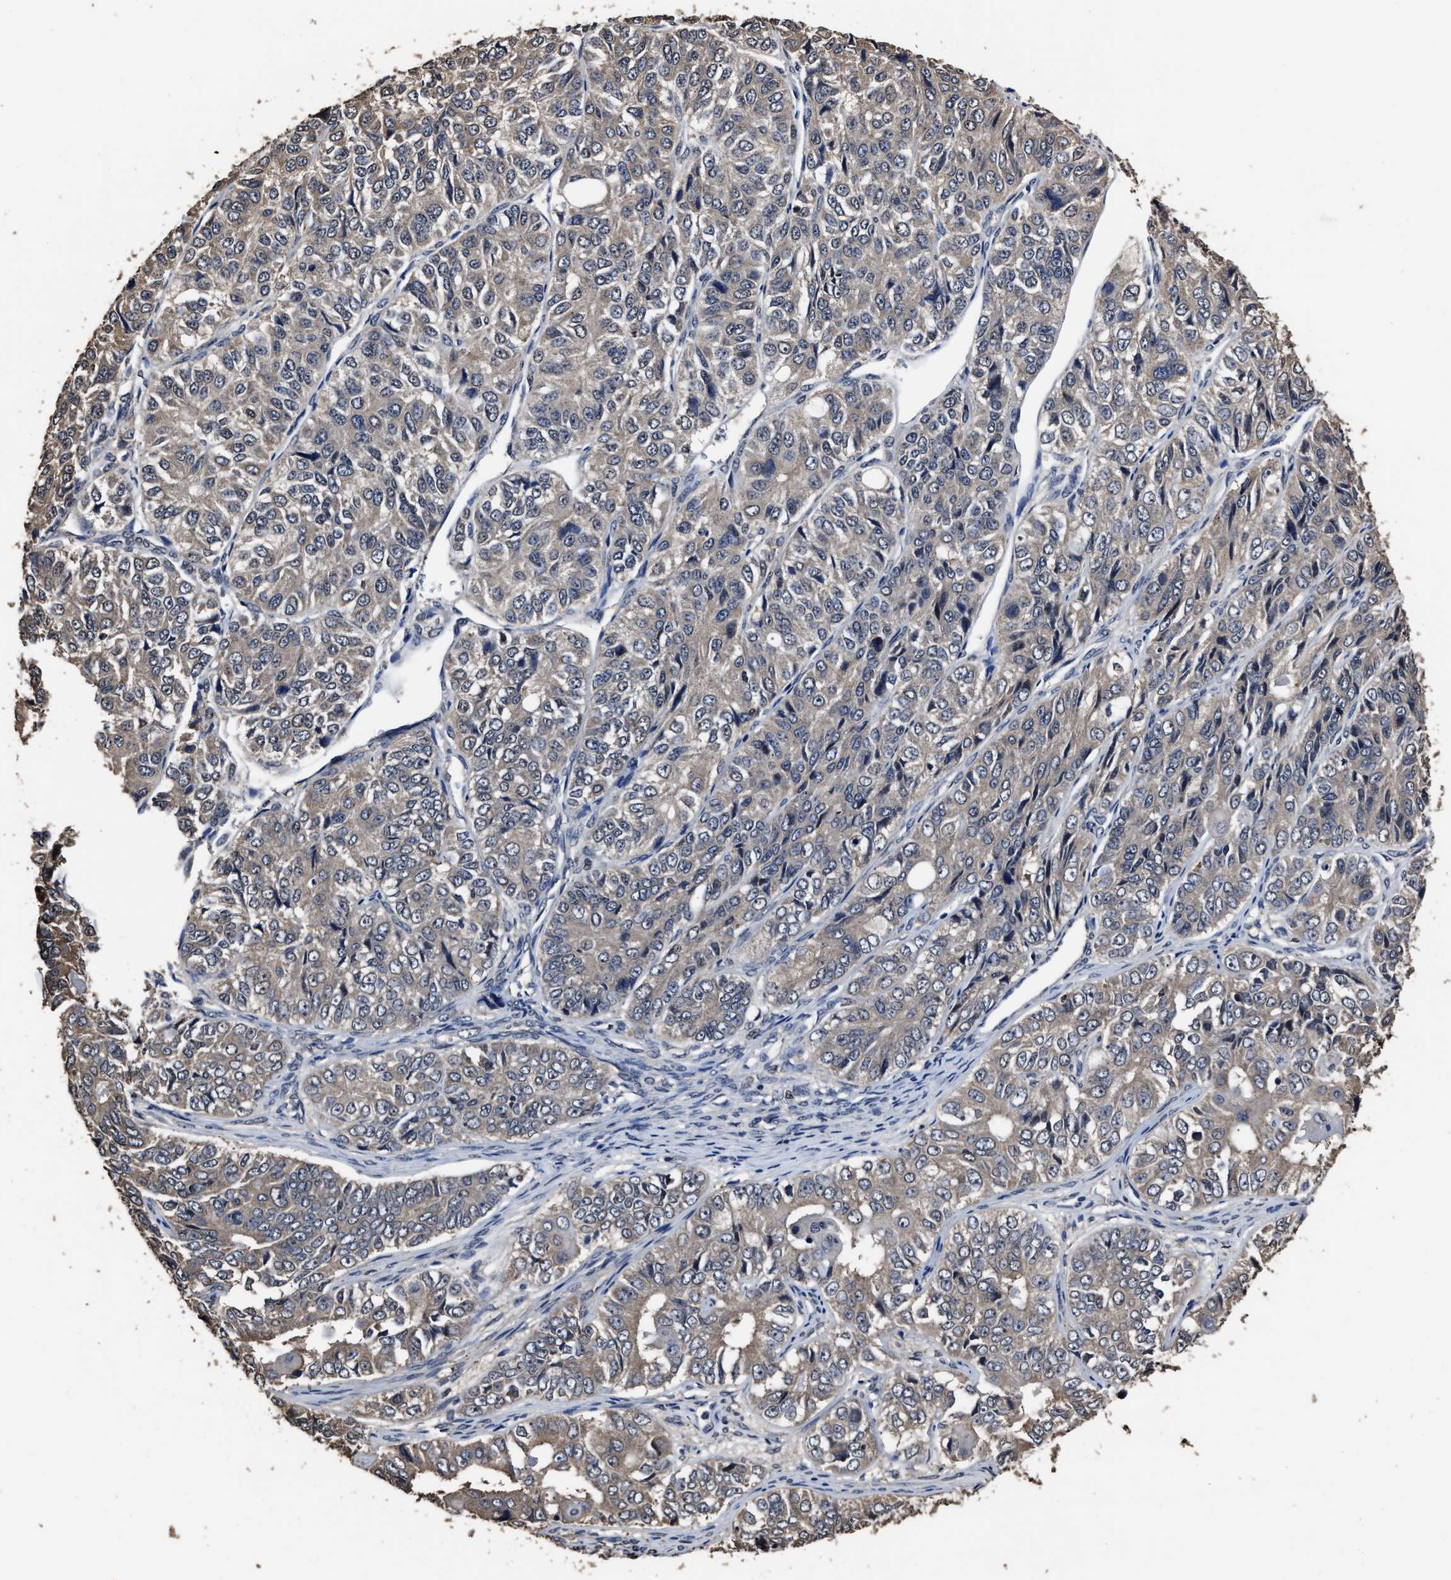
{"staining": {"intensity": "weak", "quantity": "25%-75%", "location": "cytoplasmic/membranous"}, "tissue": "ovarian cancer", "cell_type": "Tumor cells", "image_type": "cancer", "snomed": [{"axis": "morphology", "description": "Carcinoma, endometroid"}, {"axis": "topography", "description": "Ovary"}], "caption": "The photomicrograph reveals staining of endometroid carcinoma (ovarian), revealing weak cytoplasmic/membranous protein expression (brown color) within tumor cells.", "gene": "RSBN1L", "patient": {"sex": "female", "age": 51}}